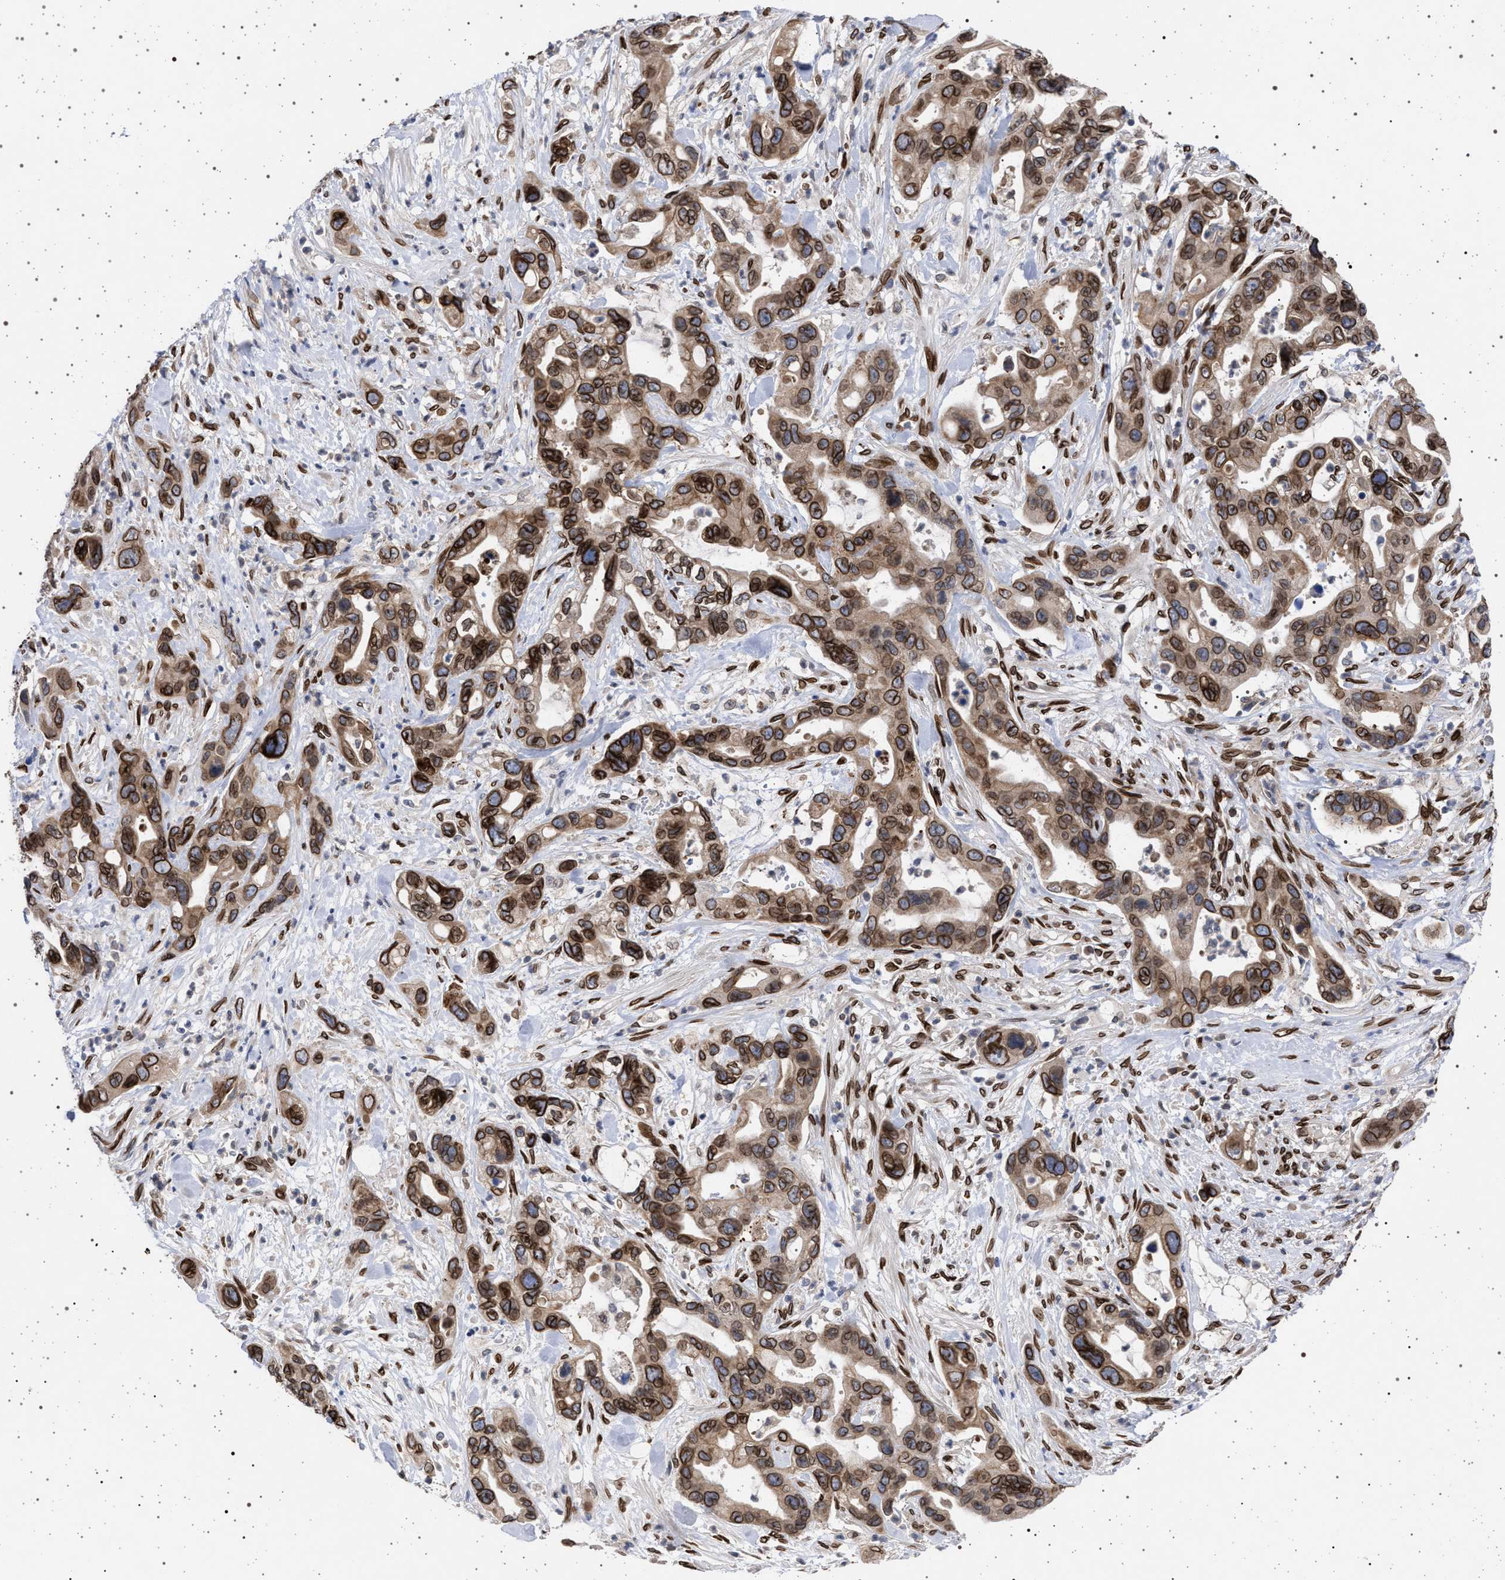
{"staining": {"intensity": "strong", "quantity": ">75%", "location": "cytoplasmic/membranous,nuclear"}, "tissue": "pancreatic cancer", "cell_type": "Tumor cells", "image_type": "cancer", "snomed": [{"axis": "morphology", "description": "Adenocarcinoma, NOS"}, {"axis": "topography", "description": "Pancreas"}], "caption": "A photomicrograph of pancreatic adenocarcinoma stained for a protein displays strong cytoplasmic/membranous and nuclear brown staining in tumor cells.", "gene": "ING2", "patient": {"sex": "female", "age": 70}}